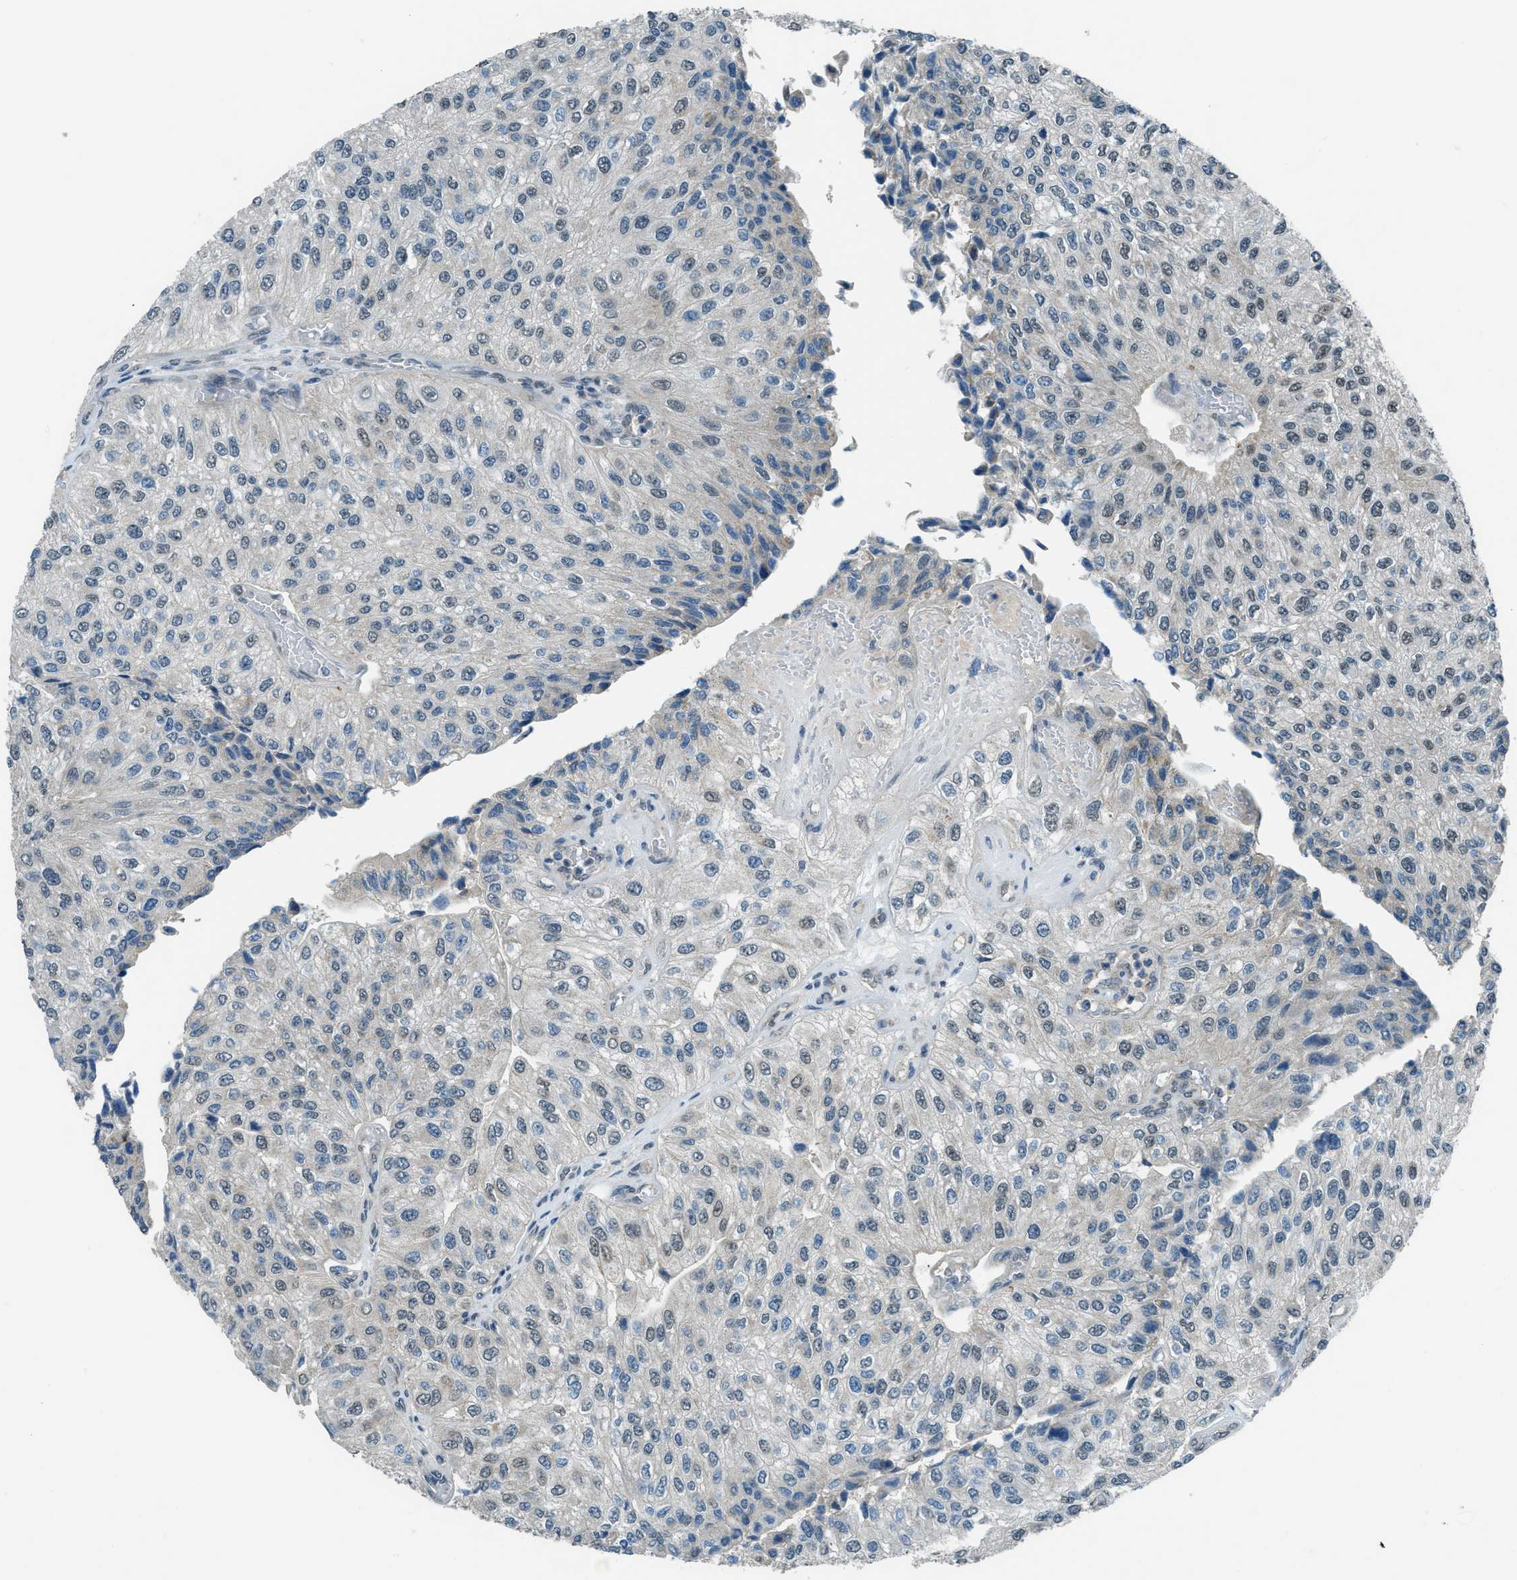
{"staining": {"intensity": "weak", "quantity": "<25%", "location": "nuclear"}, "tissue": "urothelial cancer", "cell_type": "Tumor cells", "image_type": "cancer", "snomed": [{"axis": "morphology", "description": "Urothelial carcinoma, High grade"}, {"axis": "topography", "description": "Kidney"}, {"axis": "topography", "description": "Urinary bladder"}], "caption": "The micrograph displays no staining of tumor cells in urothelial carcinoma (high-grade).", "gene": "NPEPL1", "patient": {"sex": "male", "age": 77}}